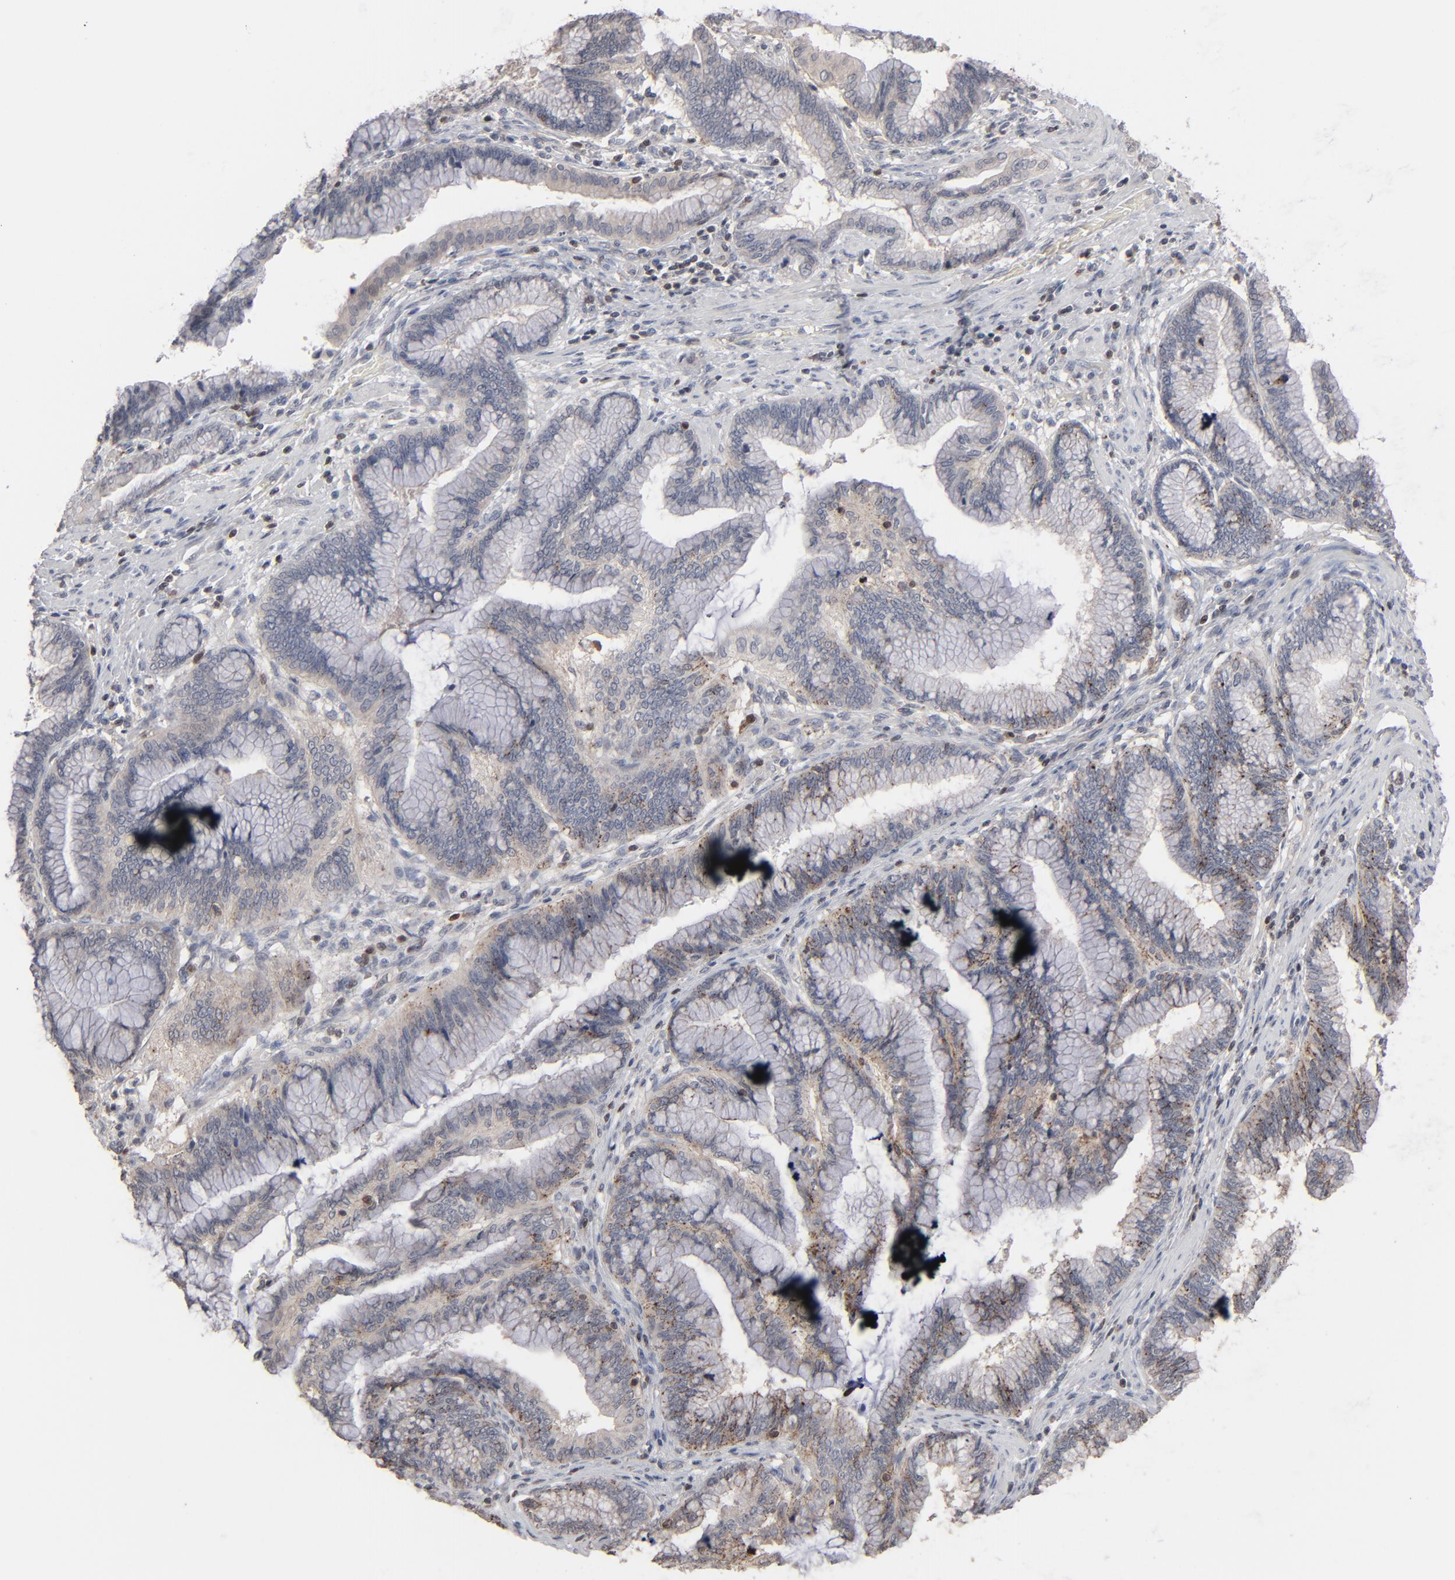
{"staining": {"intensity": "moderate", "quantity": ">75%", "location": "cytoplasmic/membranous"}, "tissue": "pancreatic cancer", "cell_type": "Tumor cells", "image_type": "cancer", "snomed": [{"axis": "morphology", "description": "Adenocarcinoma, NOS"}, {"axis": "topography", "description": "Pancreas"}], "caption": "Immunohistochemical staining of human pancreatic cancer (adenocarcinoma) demonstrates medium levels of moderate cytoplasmic/membranous positivity in about >75% of tumor cells. (DAB (3,3'-diaminobenzidine) IHC with brightfield microscopy, high magnification).", "gene": "STAT4", "patient": {"sex": "female", "age": 64}}